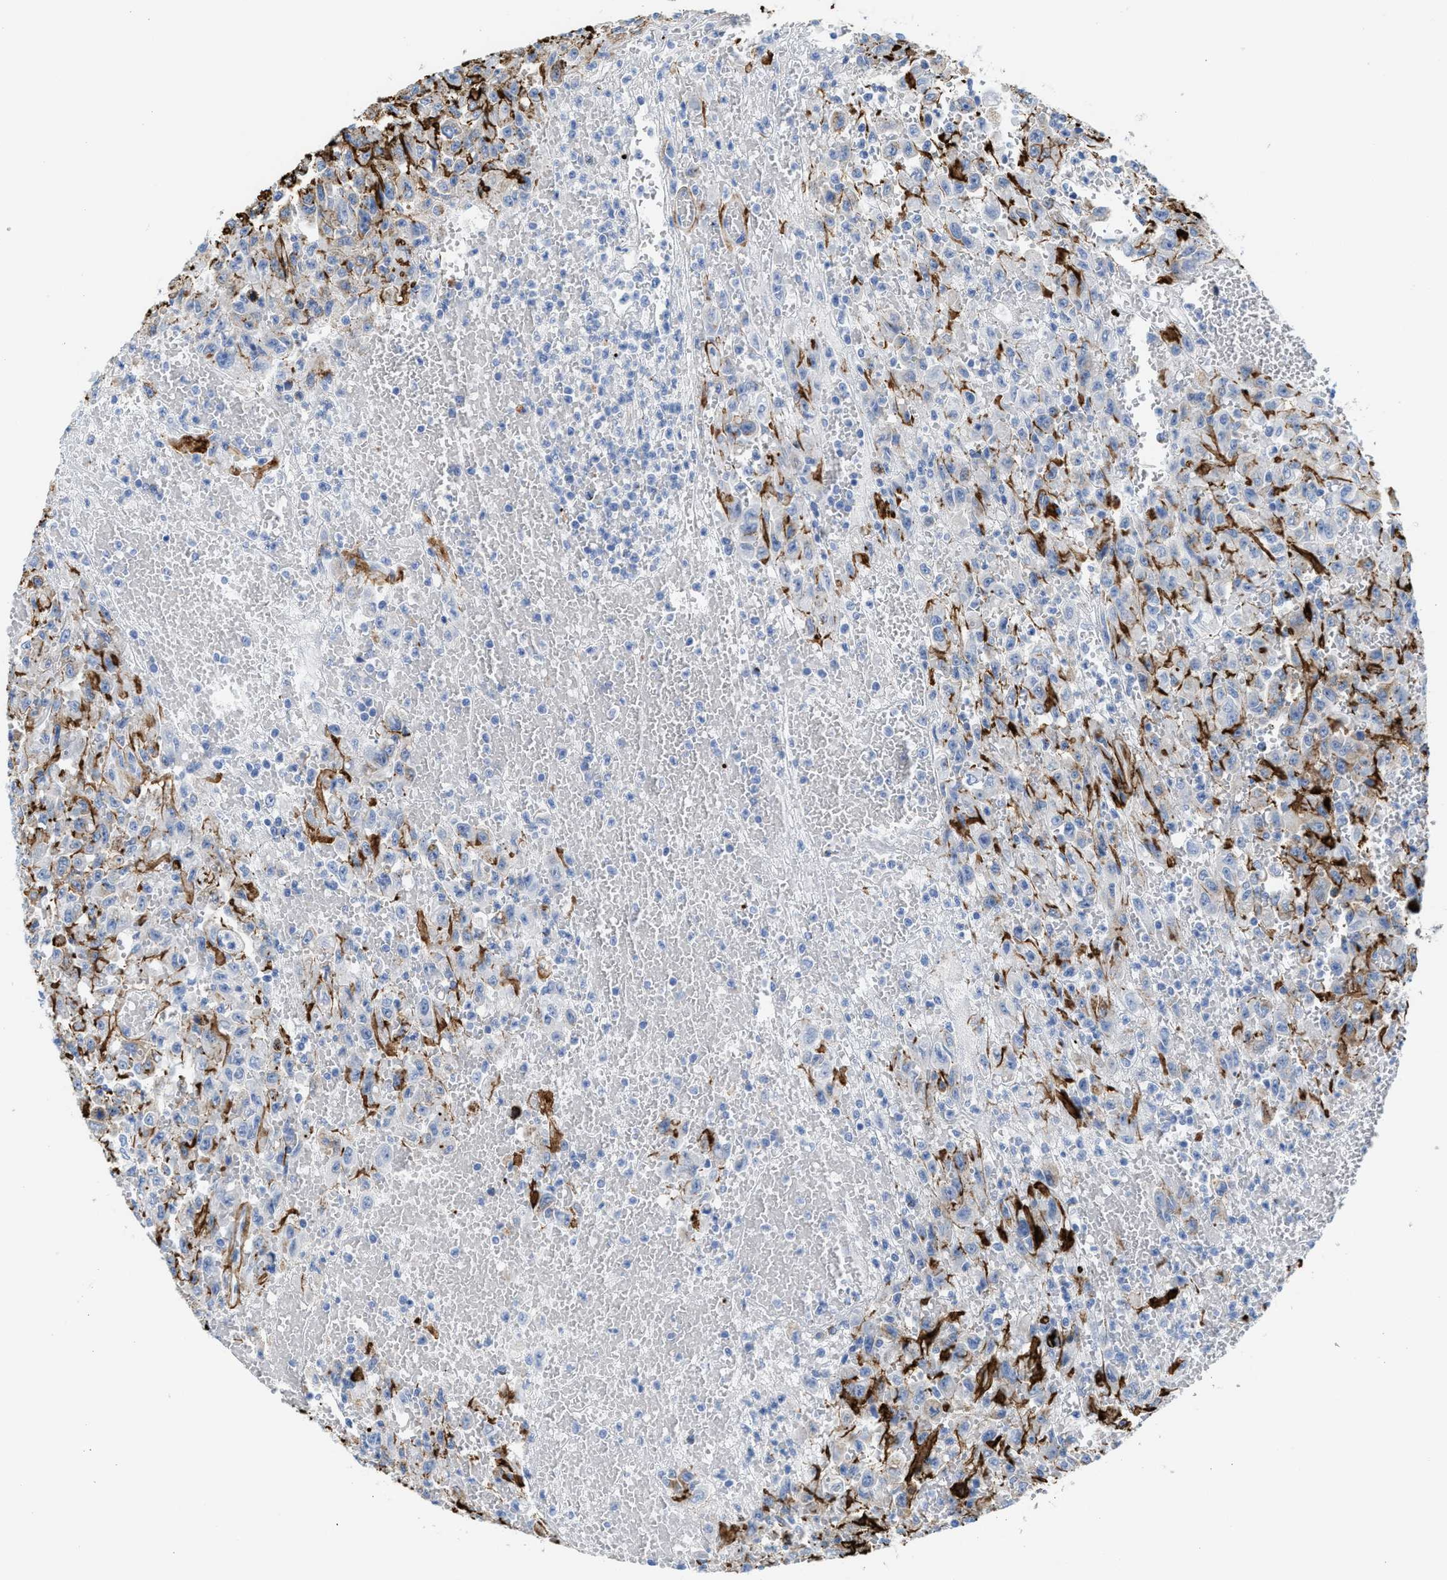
{"staining": {"intensity": "weak", "quantity": "<25%", "location": "cytoplasmic/membranous"}, "tissue": "urothelial cancer", "cell_type": "Tumor cells", "image_type": "cancer", "snomed": [{"axis": "morphology", "description": "Urothelial carcinoma, High grade"}, {"axis": "topography", "description": "Urinary bladder"}], "caption": "Urothelial cancer was stained to show a protein in brown. There is no significant expression in tumor cells. (DAB (3,3'-diaminobenzidine) immunohistochemistry (IHC), high magnification).", "gene": "TNR", "patient": {"sex": "male", "age": 46}}